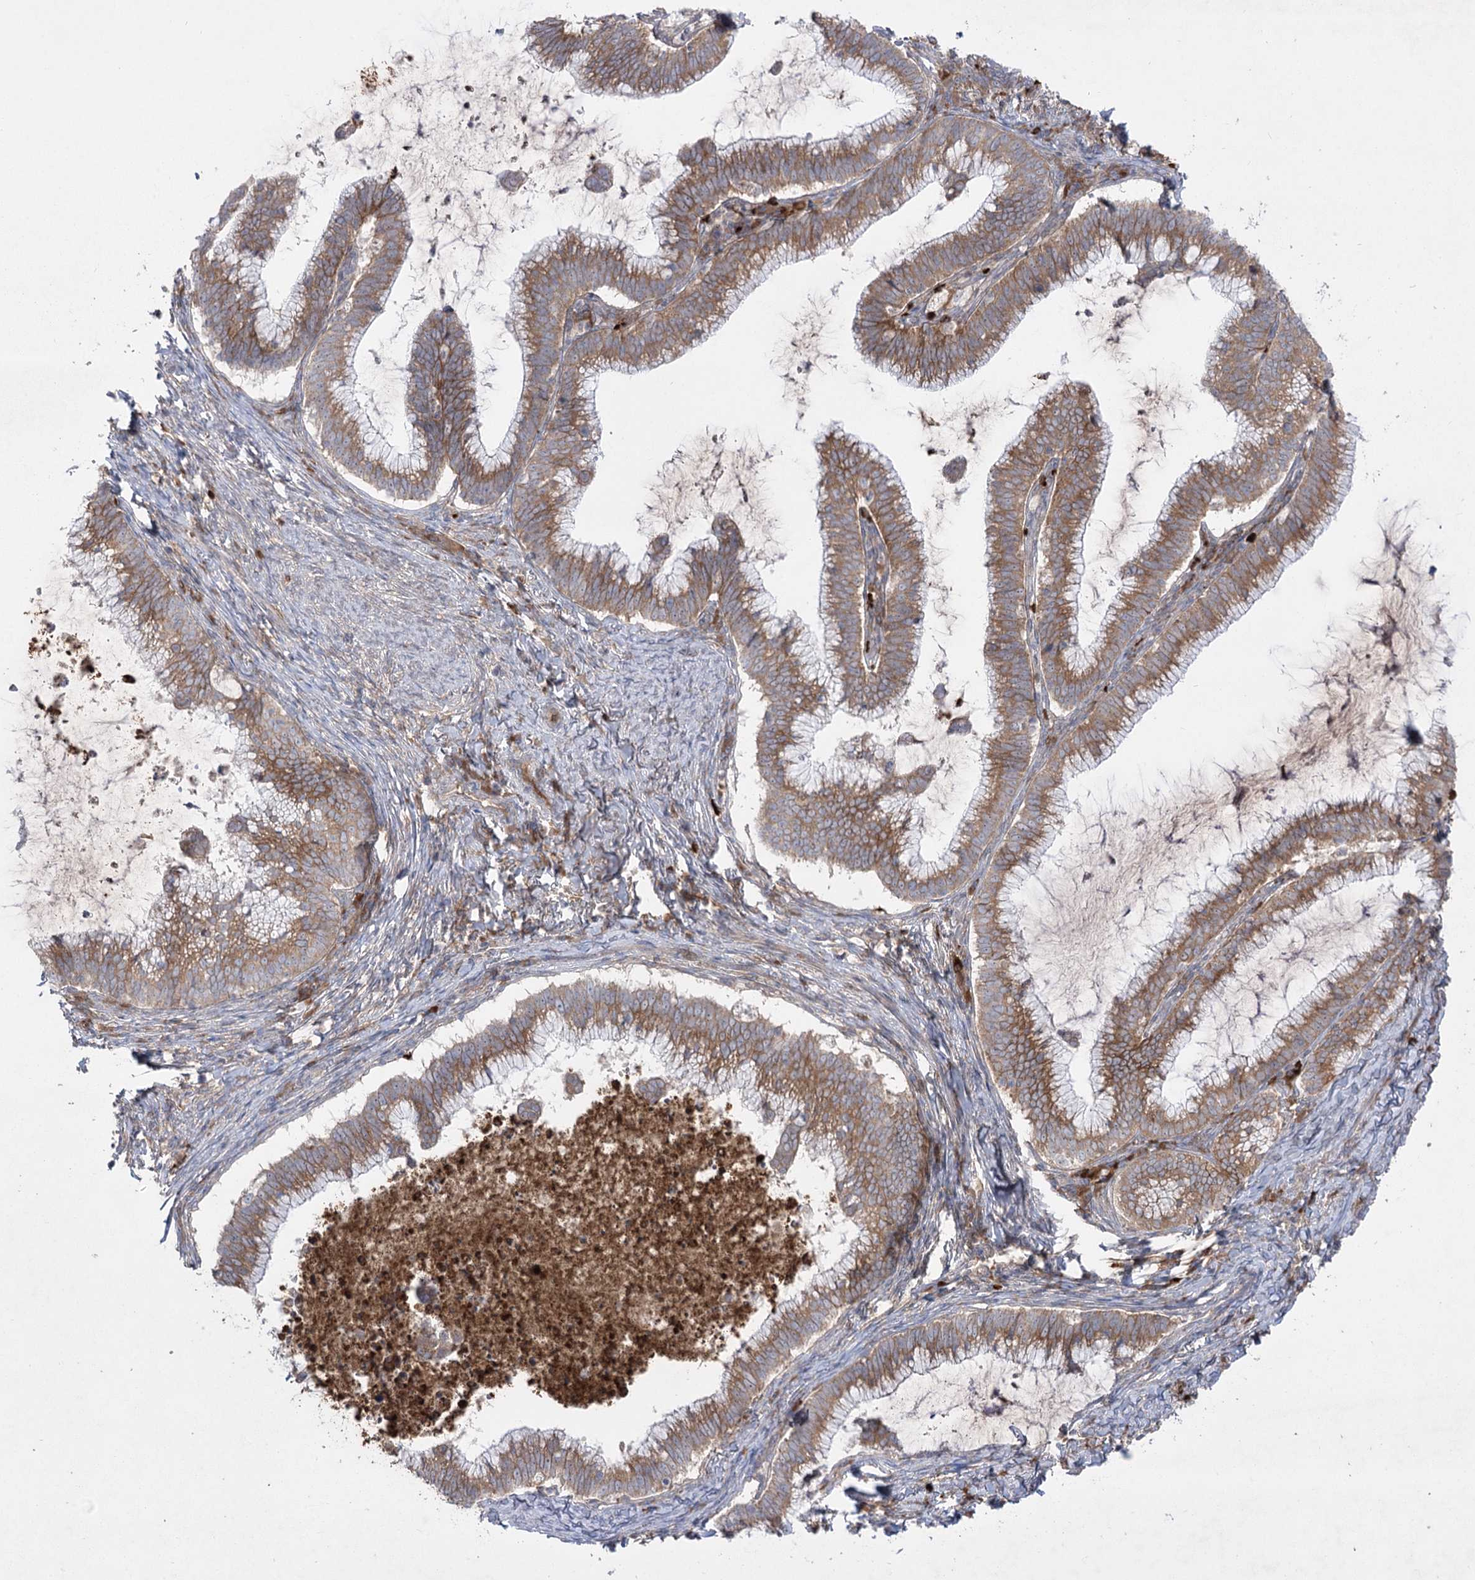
{"staining": {"intensity": "moderate", "quantity": ">75%", "location": "cytoplasmic/membranous"}, "tissue": "cervical cancer", "cell_type": "Tumor cells", "image_type": "cancer", "snomed": [{"axis": "morphology", "description": "Adenocarcinoma, NOS"}, {"axis": "topography", "description": "Cervix"}], "caption": "A brown stain labels moderate cytoplasmic/membranous staining of a protein in adenocarcinoma (cervical) tumor cells.", "gene": "PLEKHA5", "patient": {"sex": "female", "age": 36}}